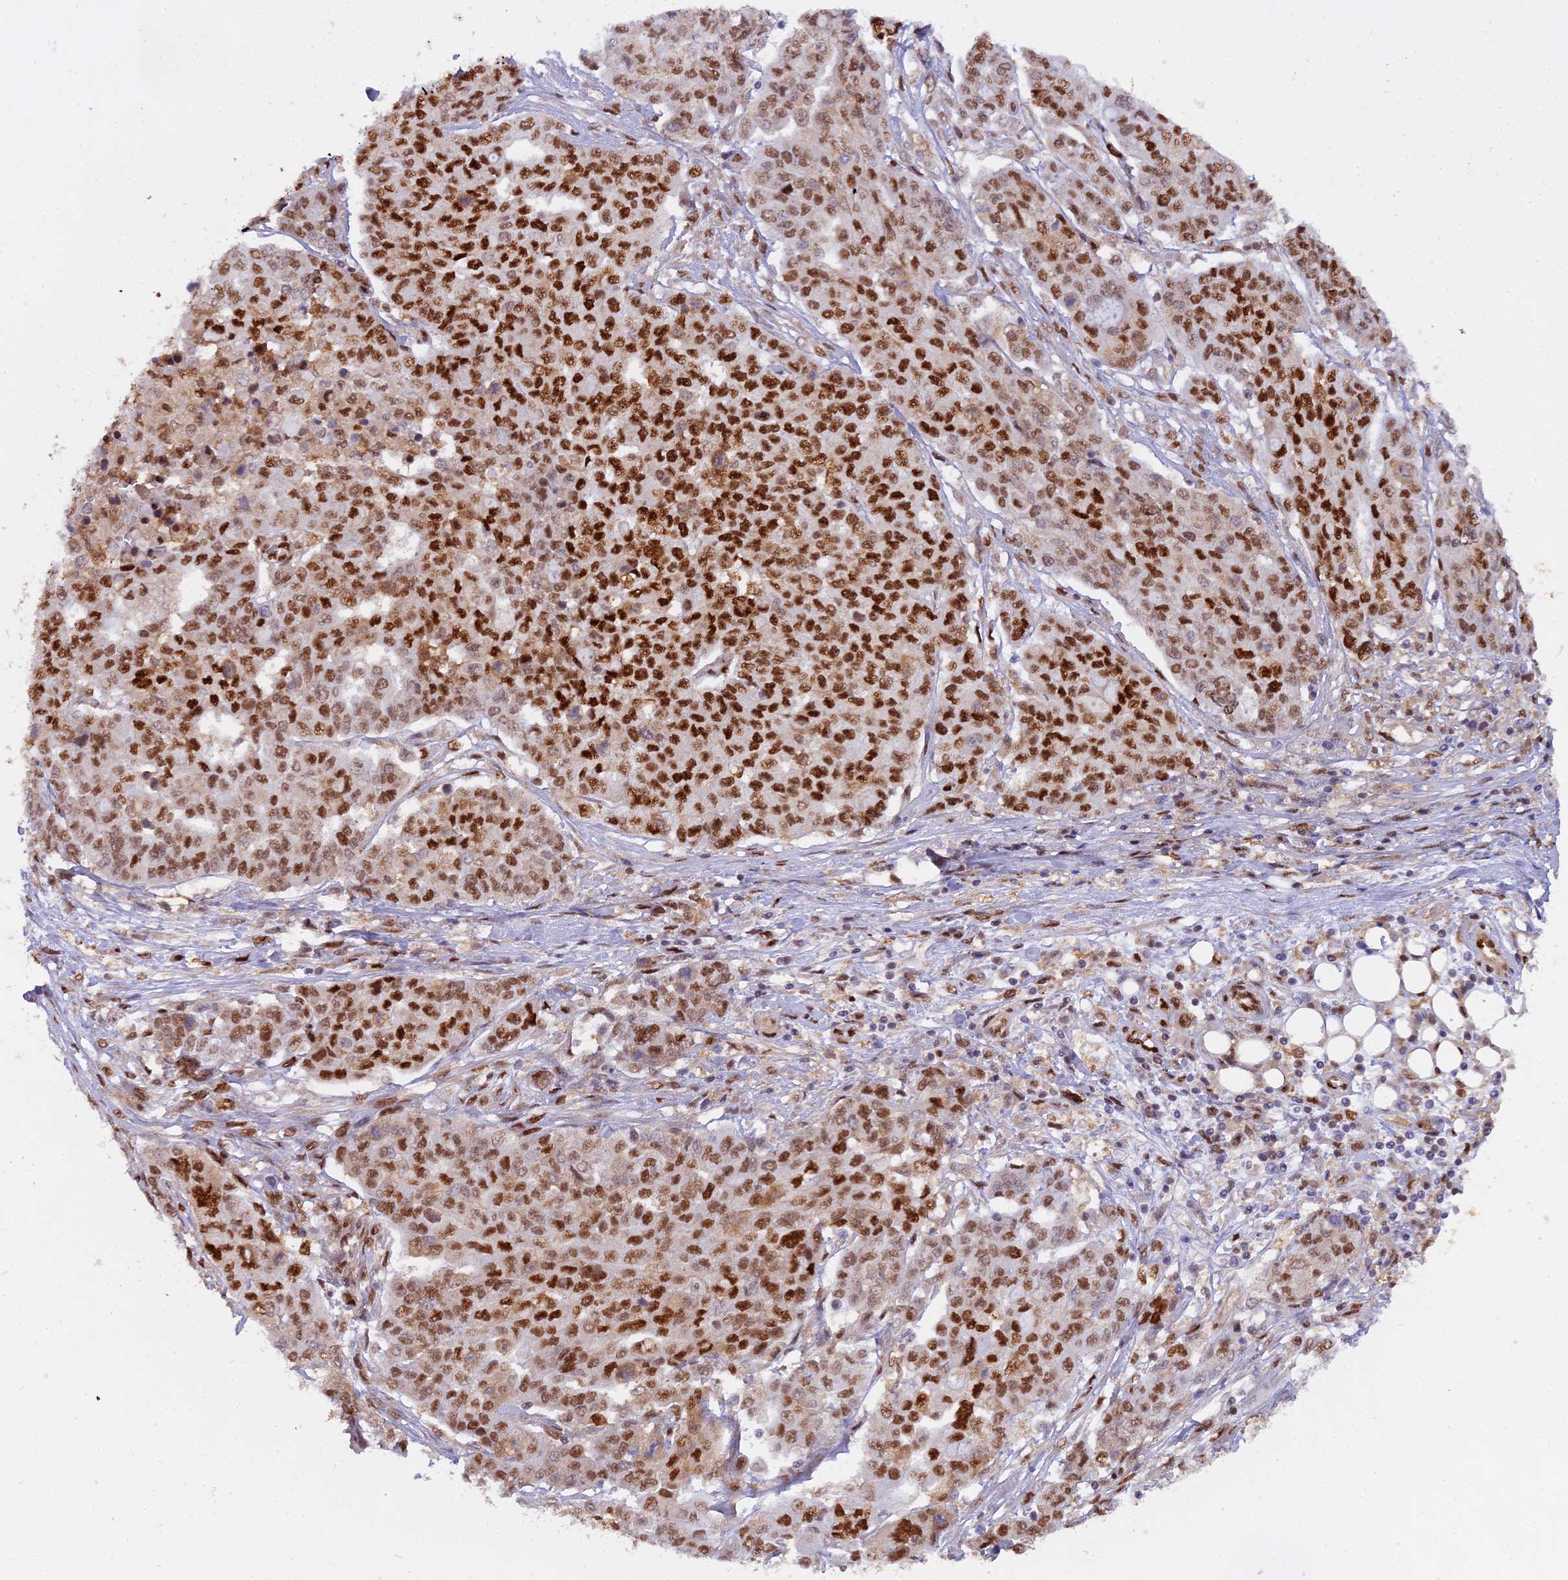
{"staining": {"intensity": "strong", "quantity": ">75%", "location": "nuclear"}, "tissue": "ovarian cancer", "cell_type": "Tumor cells", "image_type": "cancer", "snomed": [{"axis": "morphology", "description": "Cystadenocarcinoma, serous, NOS"}, {"axis": "topography", "description": "Soft tissue"}, {"axis": "topography", "description": "Ovary"}], "caption": "A brown stain labels strong nuclear expression of a protein in serous cystadenocarcinoma (ovarian) tumor cells. (IHC, brightfield microscopy, high magnification).", "gene": "NPEPL1", "patient": {"sex": "female", "age": 57}}